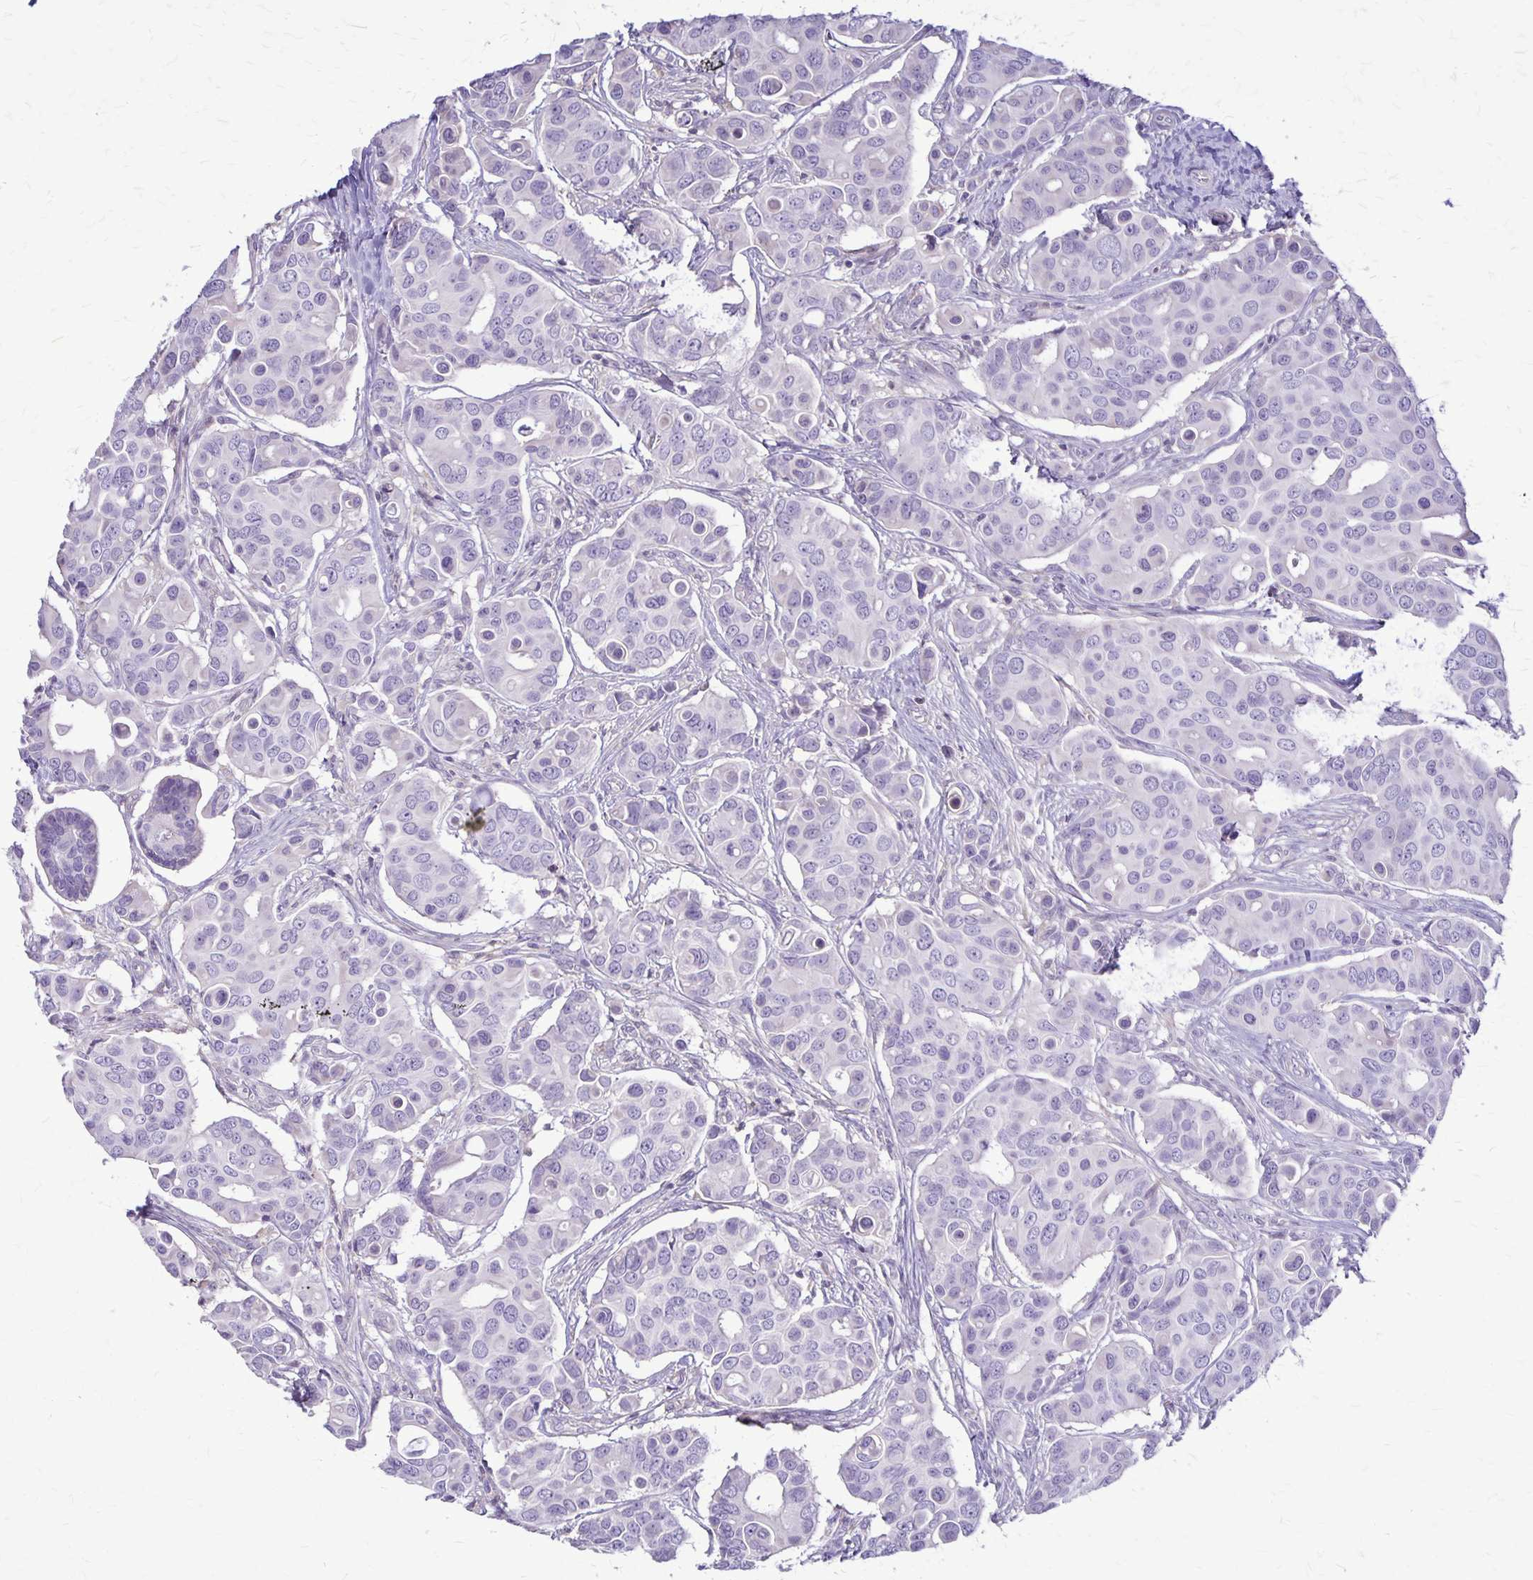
{"staining": {"intensity": "negative", "quantity": "none", "location": "none"}, "tissue": "breast cancer", "cell_type": "Tumor cells", "image_type": "cancer", "snomed": [{"axis": "morphology", "description": "Normal tissue, NOS"}, {"axis": "morphology", "description": "Duct carcinoma"}, {"axis": "topography", "description": "Skin"}, {"axis": "topography", "description": "Breast"}], "caption": "A histopathology image of human breast cancer (intraductal carcinoma) is negative for staining in tumor cells.", "gene": "GP9", "patient": {"sex": "female", "age": 54}}